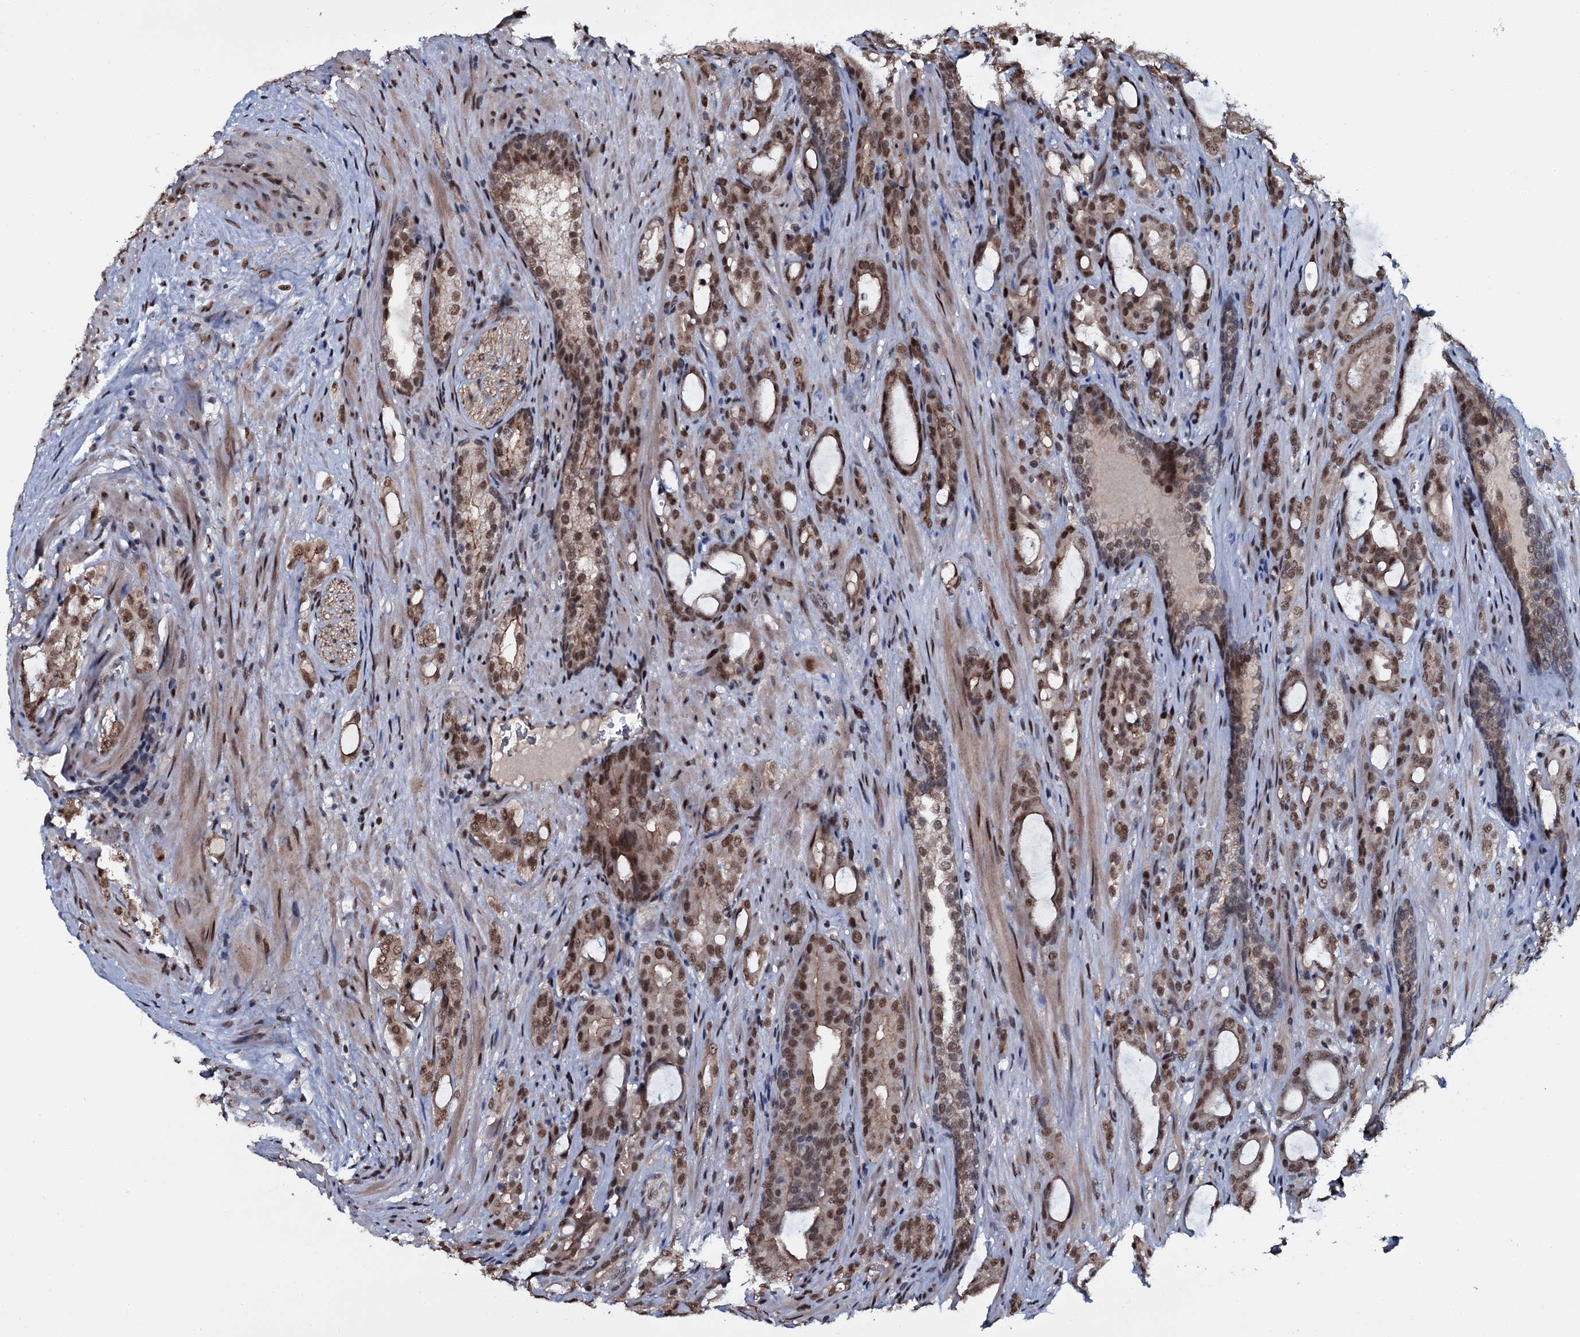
{"staining": {"intensity": "moderate", "quantity": ">75%", "location": "nuclear"}, "tissue": "prostate cancer", "cell_type": "Tumor cells", "image_type": "cancer", "snomed": [{"axis": "morphology", "description": "Adenocarcinoma, High grade"}, {"axis": "topography", "description": "Prostate"}], "caption": "Immunohistochemistry of human prostate high-grade adenocarcinoma demonstrates medium levels of moderate nuclear staining in approximately >75% of tumor cells.", "gene": "SH2D4B", "patient": {"sex": "male", "age": 72}}